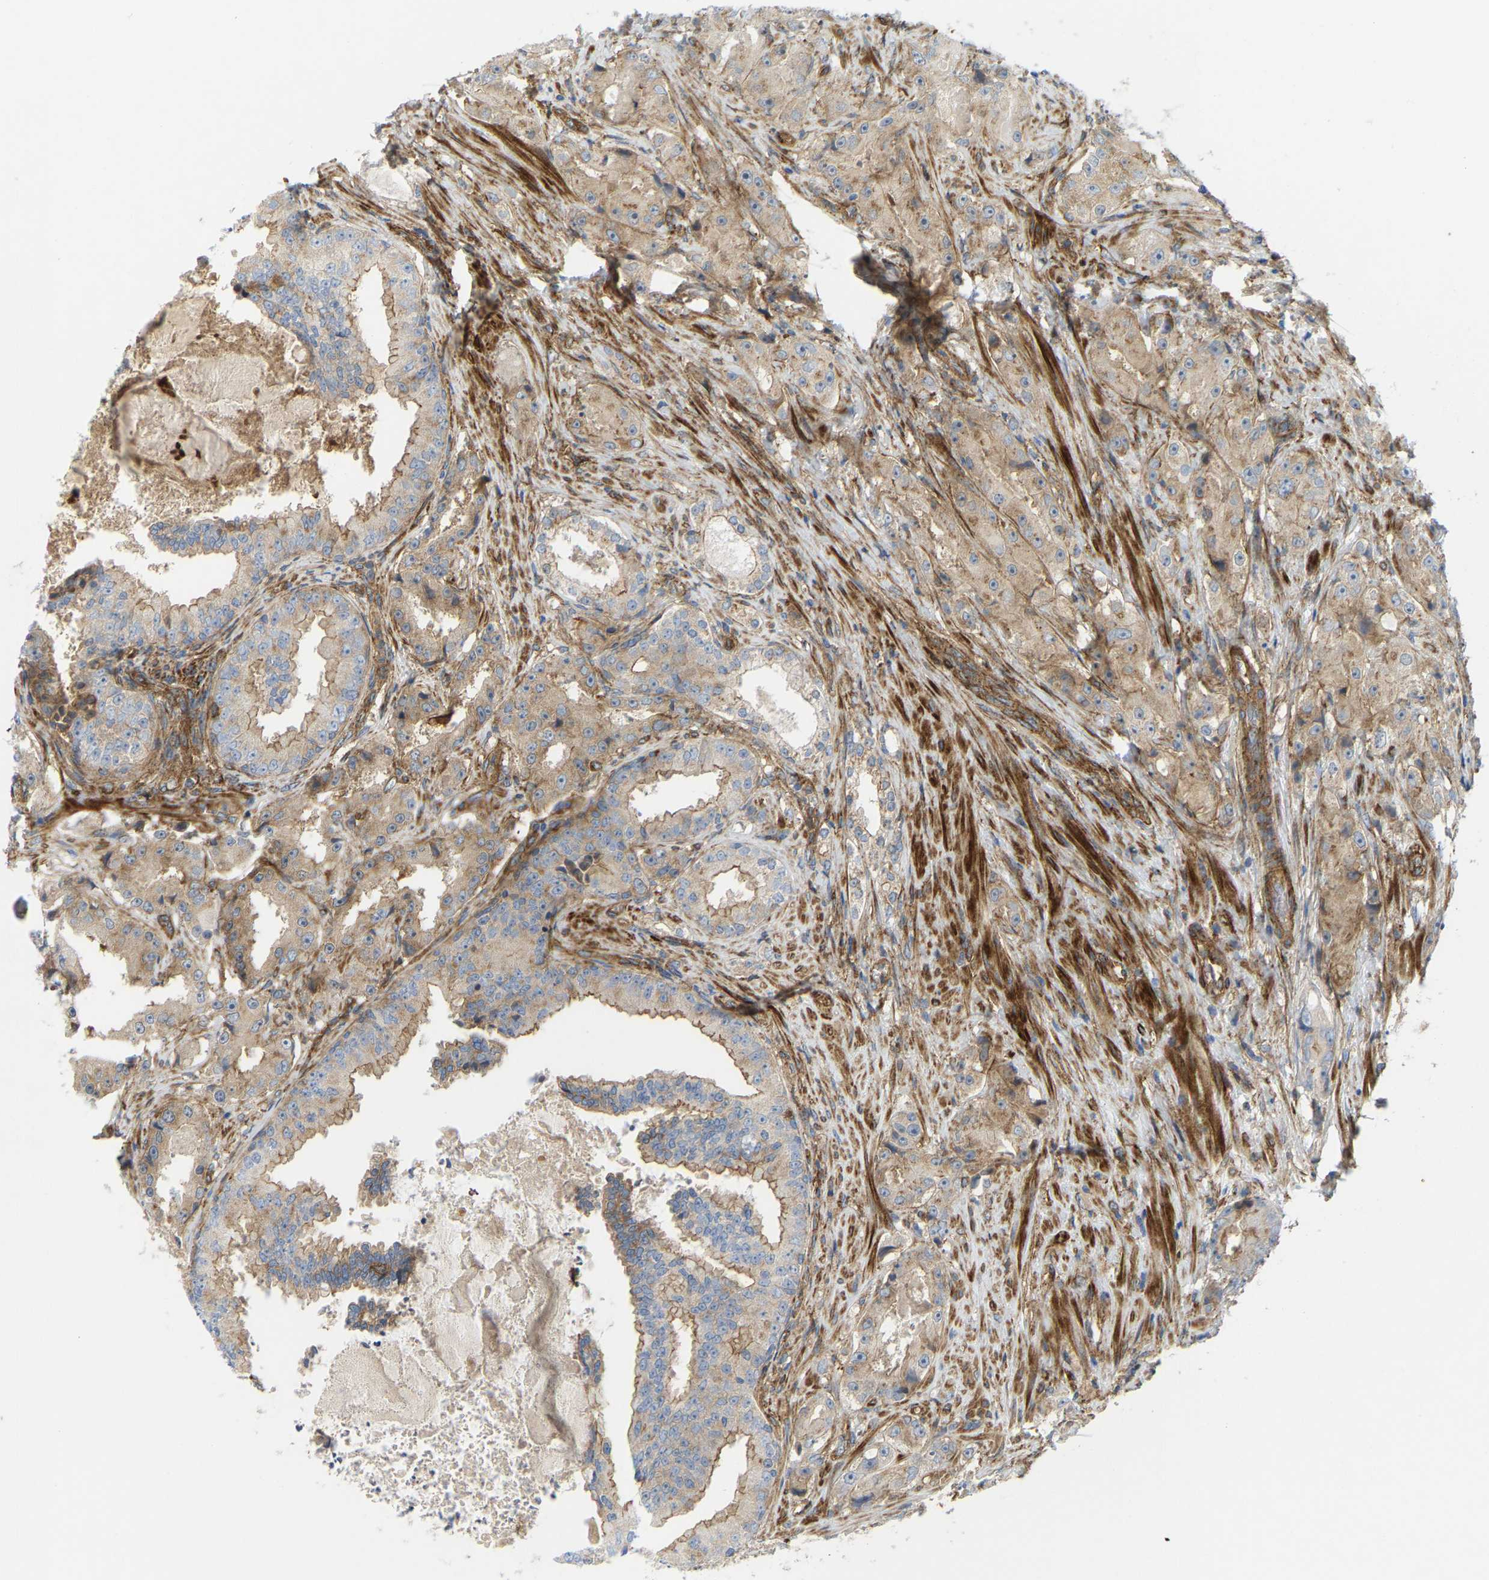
{"staining": {"intensity": "weak", "quantity": ">75%", "location": "cytoplasmic/membranous"}, "tissue": "prostate cancer", "cell_type": "Tumor cells", "image_type": "cancer", "snomed": [{"axis": "morphology", "description": "Adenocarcinoma, High grade"}, {"axis": "topography", "description": "Prostate"}], "caption": "Prostate cancer (adenocarcinoma (high-grade)) was stained to show a protein in brown. There is low levels of weak cytoplasmic/membranous staining in about >75% of tumor cells.", "gene": "PICALM", "patient": {"sex": "male", "age": 73}}